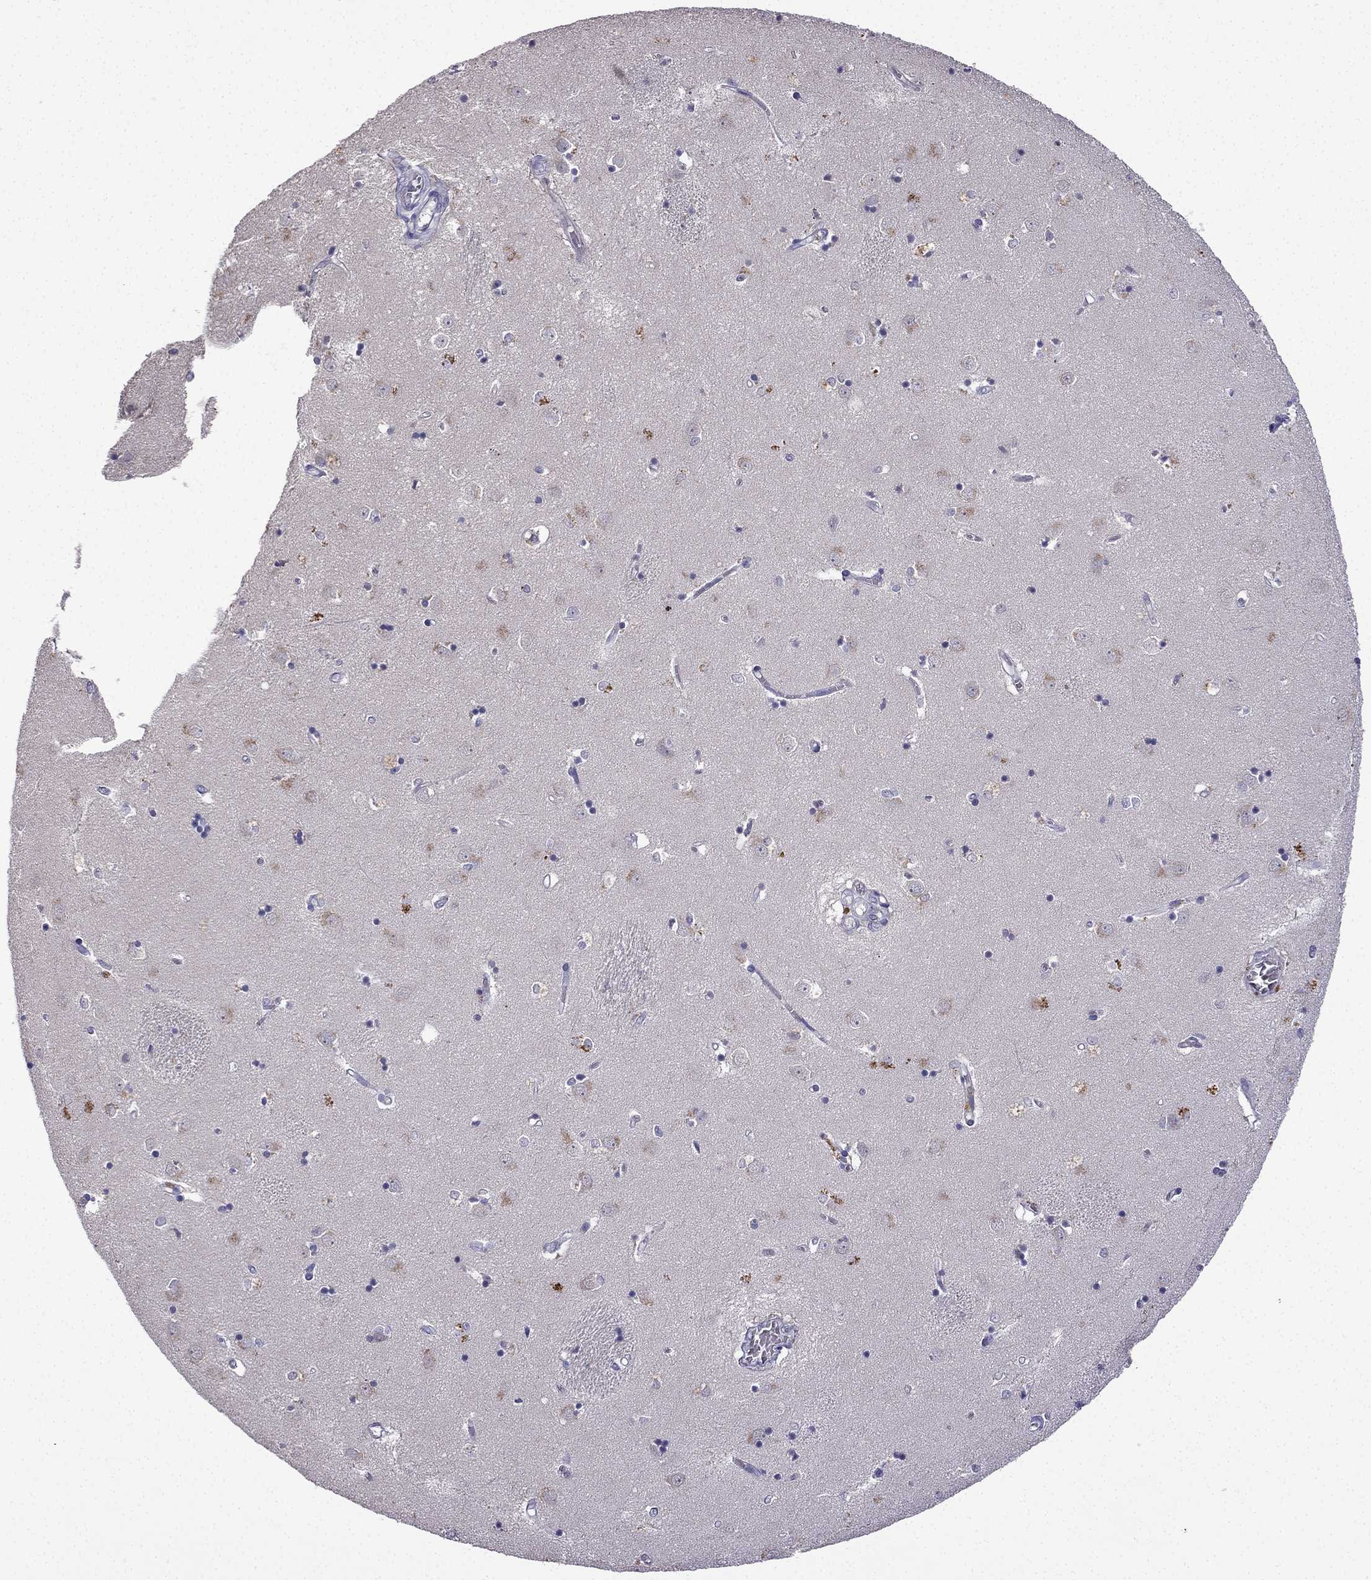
{"staining": {"intensity": "negative", "quantity": "none", "location": "none"}, "tissue": "caudate", "cell_type": "Glial cells", "image_type": "normal", "snomed": [{"axis": "morphology", "description": "Normal tissue, NOS"}, {"axis": "topography", "description": "Lateral ventricle wall"}], "caption": "Caudate stained for a protein using IHC displays no expression glial cells.", "gene": "UHRF1", "patient": {"sex": "male", "age": 54}}